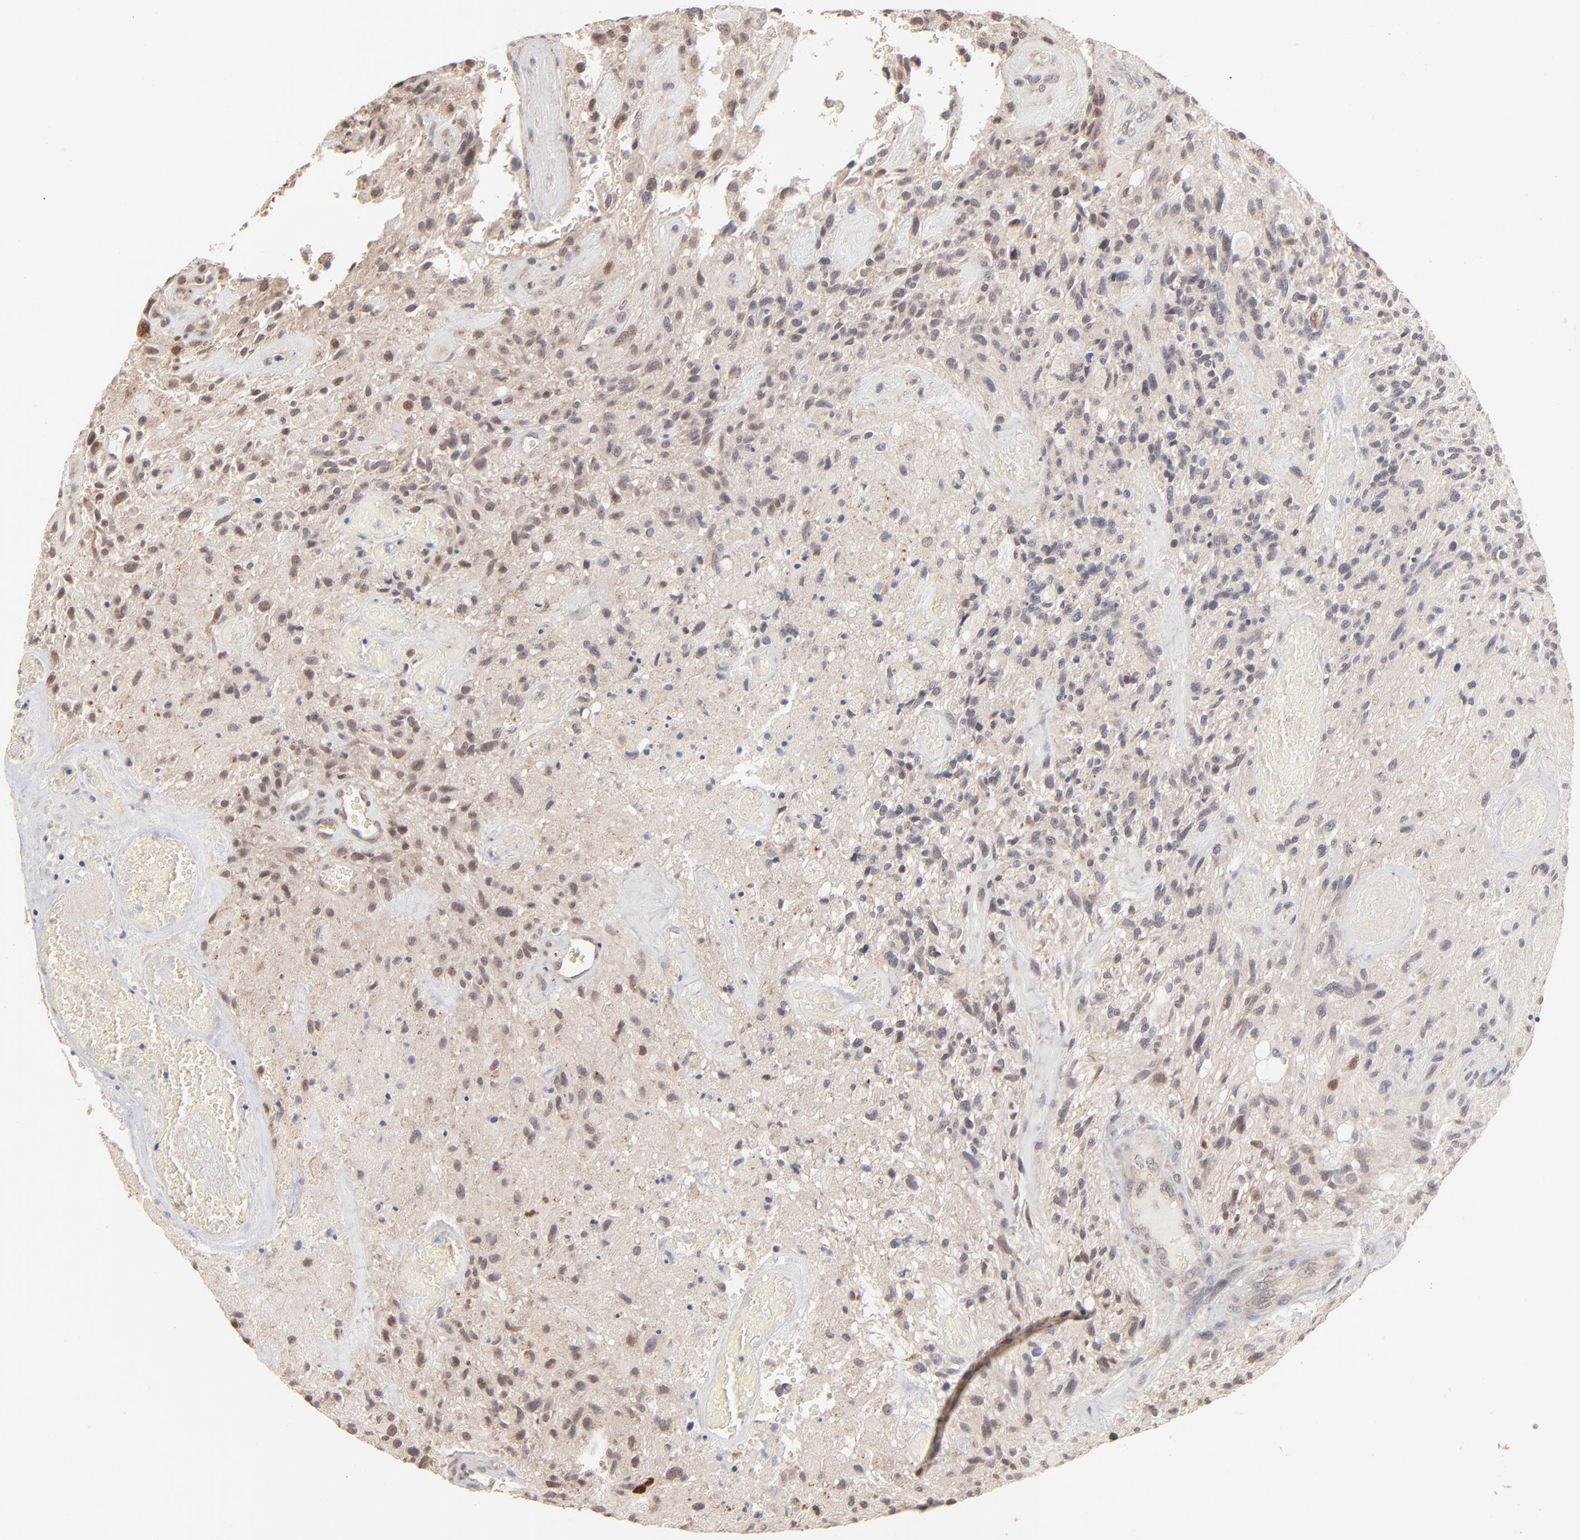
{"staining": {"intensity": "weak", "quantity": "<25%", "location": "nuclear"}, "tissue": "glioma", "cell_type": "Tumor cells", "image_type": "cancer", "snomed": [{"axis": "morphology", "description": "Normal tissue, NOS"}, {"axis": "morphology", "description": "Glioma, malignant, High grade"}, {"axis": "topography", "description": "Cerebral cortex"}], "caption": "The IHC image has no significant positivity in tumor cells of malignant glioma (high-grade) tissue.", "gene": "MSL2", "patient": {"sex": "male", "age": 75}}